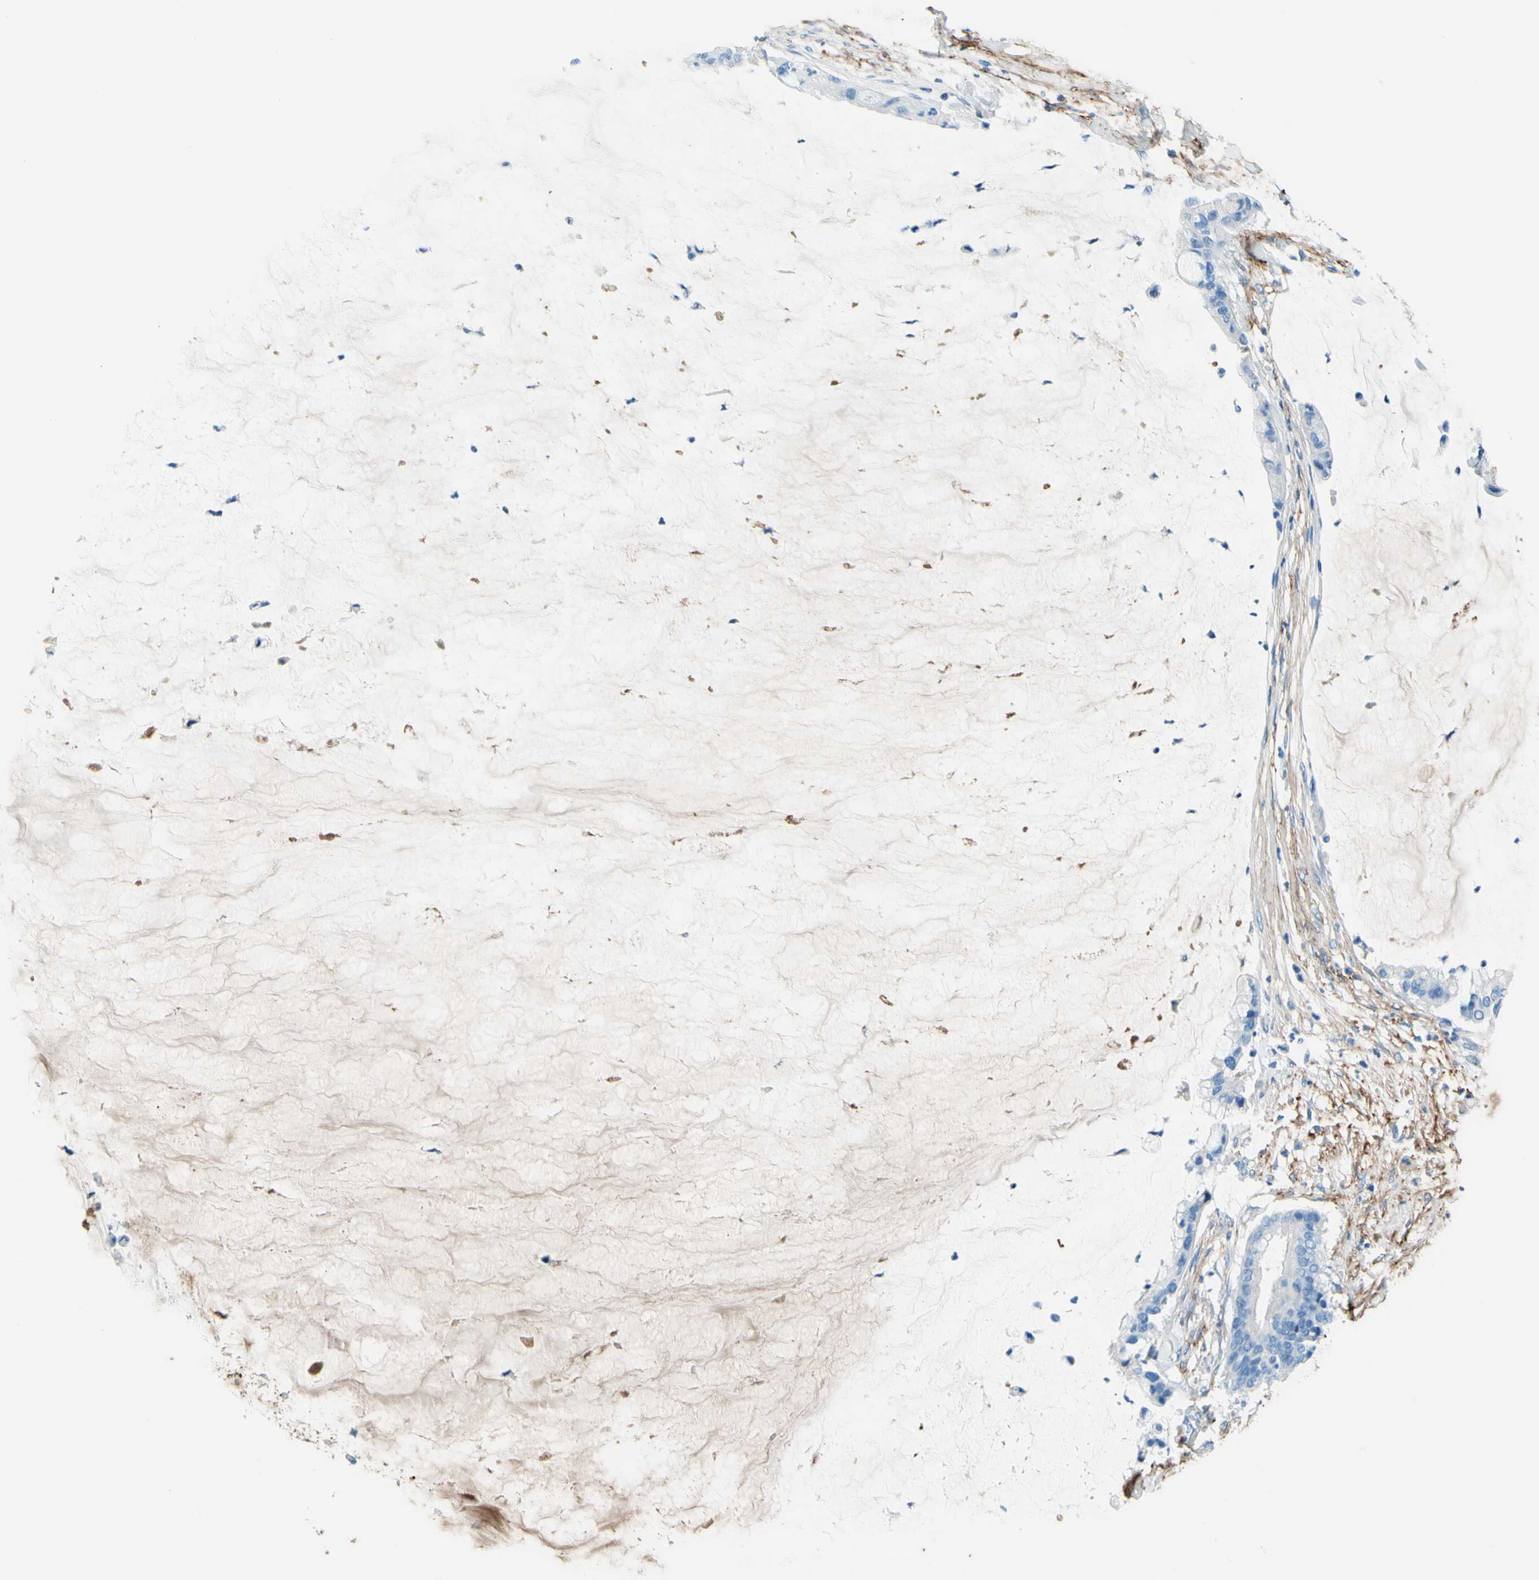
{"staining": {"intensity": "negative", "quantity": "none", "location": "none"}, "tissue": "pancreatic cancer", "cell_type": "Tumor cells", "image_type": "cancer", "snomed": [{"axis": "morphology", "description": "Adenocarcinoma, NOS"}, {"axis": "topography", "description": "Pancreas"}], "caption": "Immunohistochemical staining of human pancreatic adenocarcinoma displays no significant staining in tumor cells.", "gene": "MFAP5", "patient": {"sex": "male", "age": 41}}